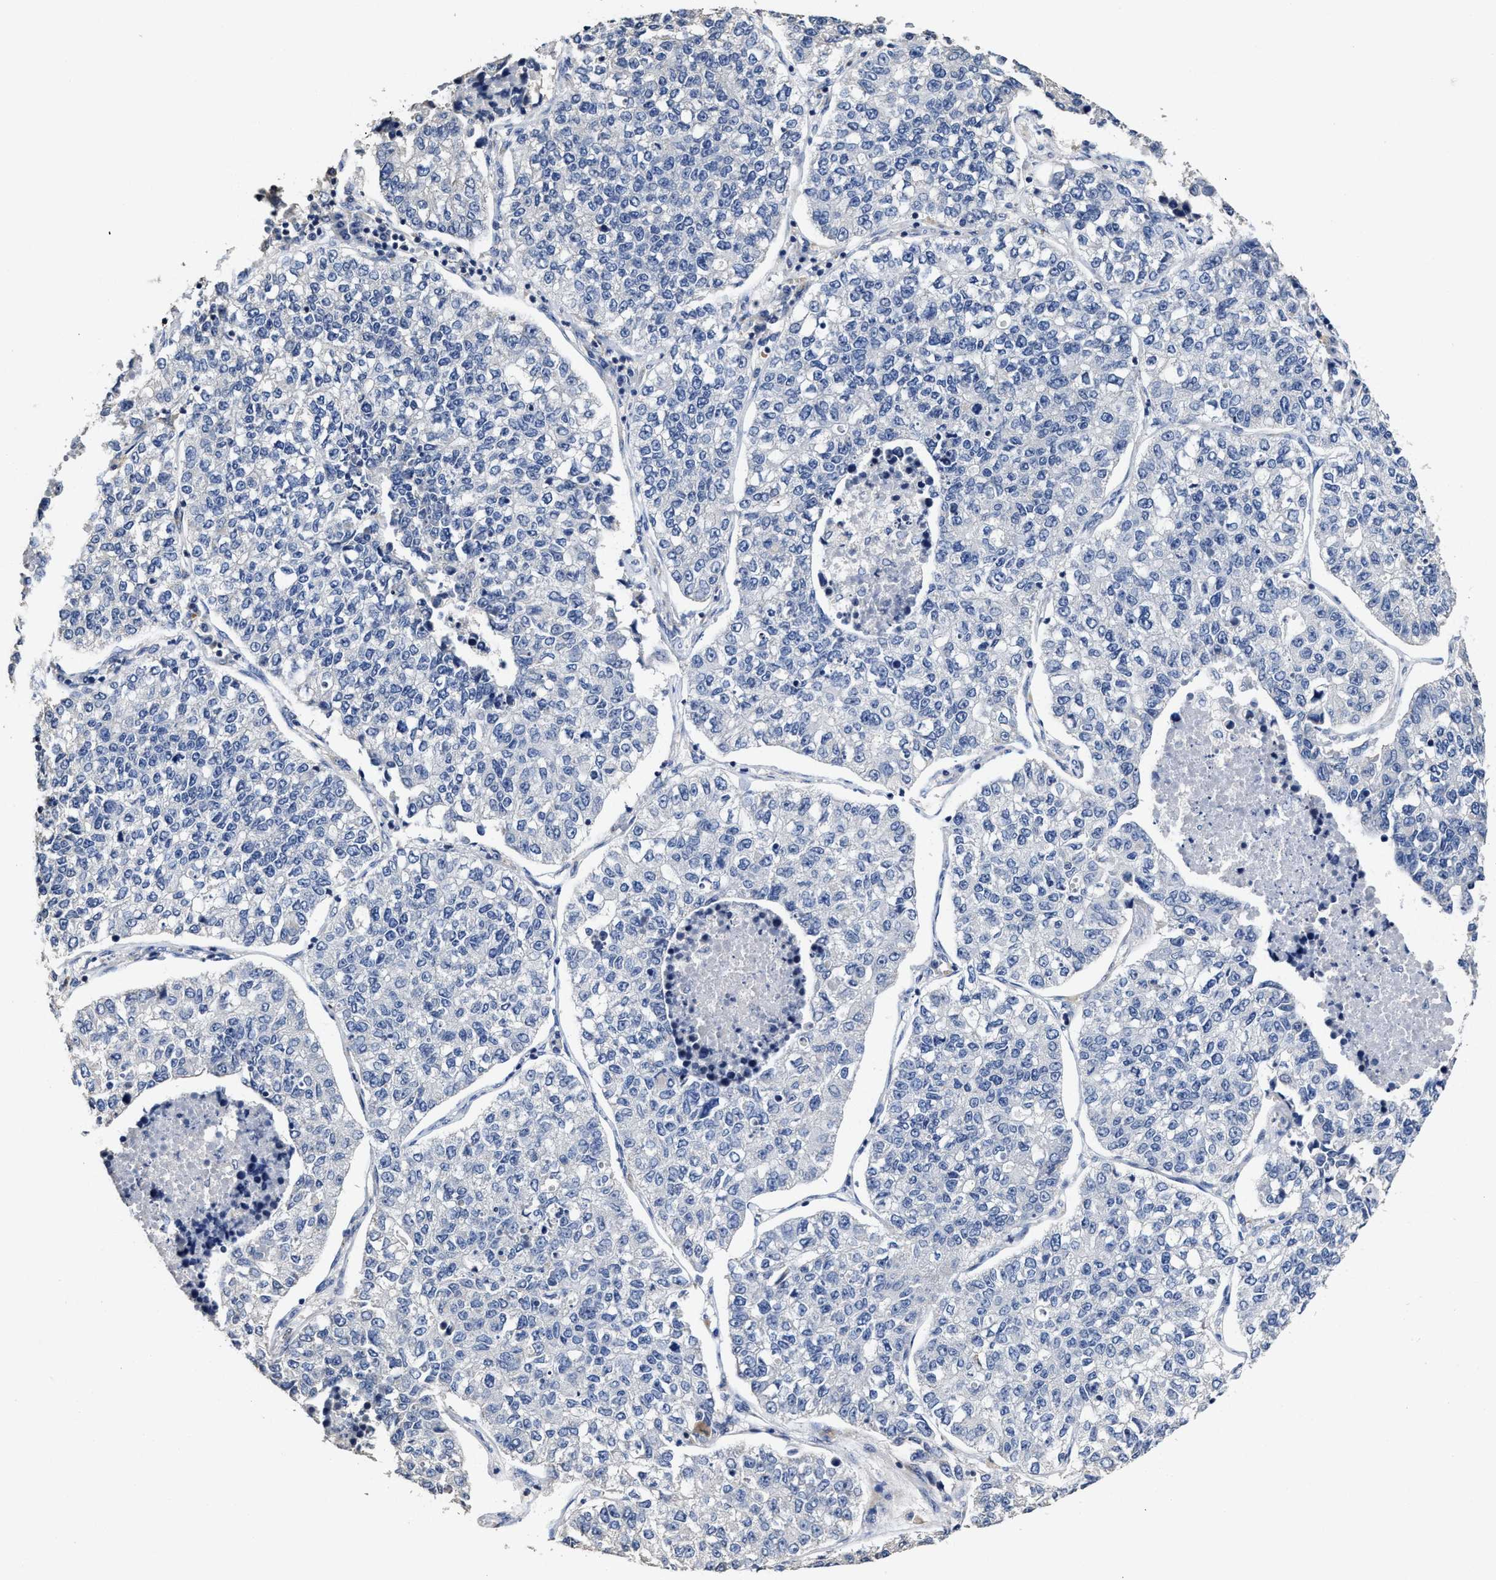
{"staining": {"intensity": "negative", "quantity": "none", "location": "none"}, "tissue": "lung cancer", "cell_type": "Tumor cells", "image_type": "cancer", "snomed": [{"axis": "morphology", "description": "Adenocarcinoma, NOS"}, {"axis": "topography", "description": "Lung"}], "caption": "Immunohistochemical staining of lung cancer reveals no significant staining in tumor cells. (DAB immunohistochemistry (IHC), high magnification).", "gene": "ZFAT", "patient": {"sex": "male", "age": 49}}